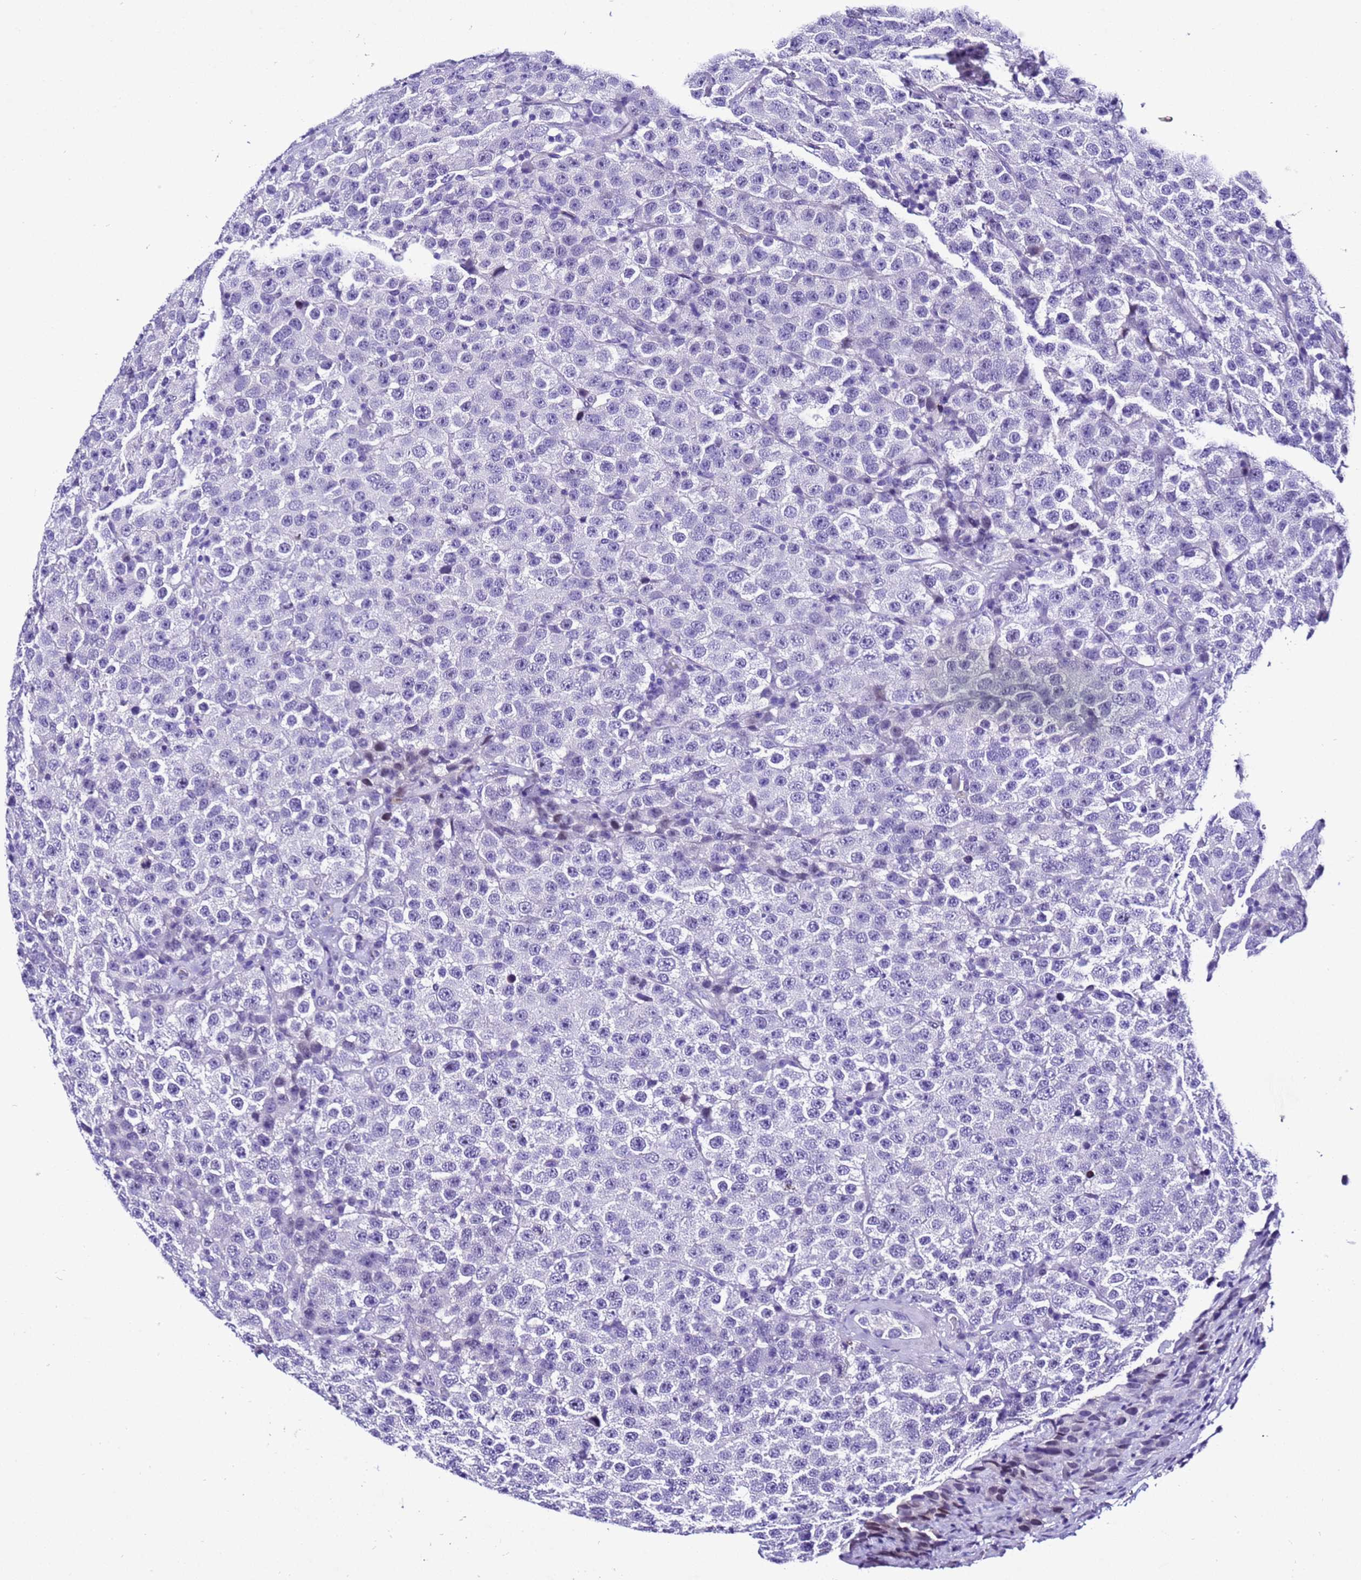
{"staining": {"intensity": "negative", "quantity": "none", "location": "none"}, "tissue": "testis cancer", "cell_type": "Tumor cells", "image_type": "cancer", "snomed": [{"axis": "morphology", "description": "Seminoma, NOS"}, {"axis": "topography", "description": "Testis"}], "caption": "There is no significant staining in tumor cells of seminoma (testis). (IHC, brightfield microscopy, high magnification).", "gene": "ZNF417", "patient": {"sex": "male", "age": 28}}